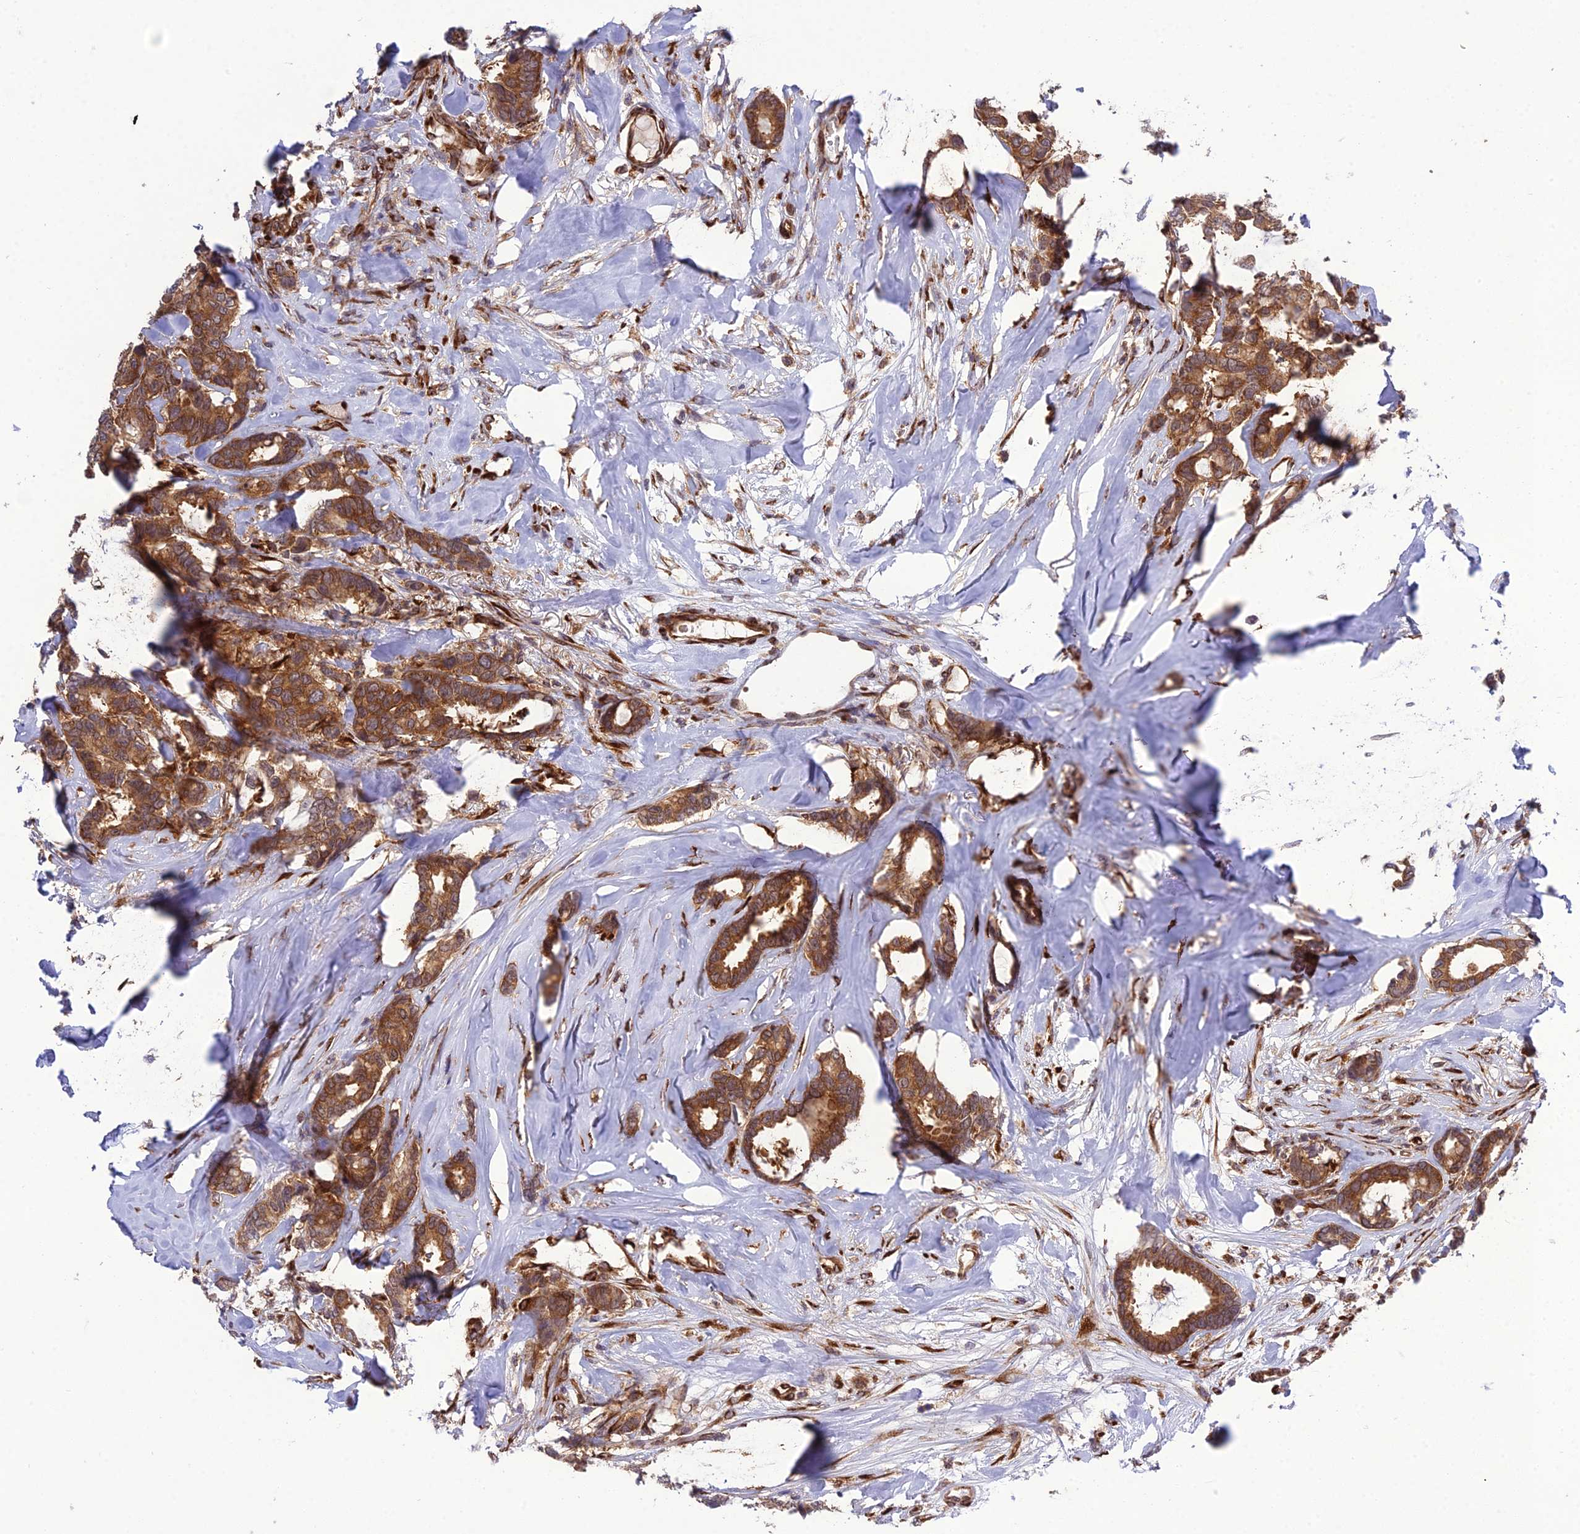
{"staining": {"intensity": "strong", "quantity": ">75%", "location": "cytoplasmic/membranous"}, "tissue": "breast cancer", "cell_type": "Tumor cells", "image_type": "cancer", "snomed": [{"axis": "morphology", "description": "Duct carcinoma"}, {"axis": "topography", "description": "Breast"}], "caption": "The histopathology image exhibits a brown stain indicating the presence of a protein in the cytoplasmic/membranous of tumor cells in infiltrating ductal carcinoma (breast).", "gene": "DHCR7", "patient": {"sex": "female", "age": 87}}